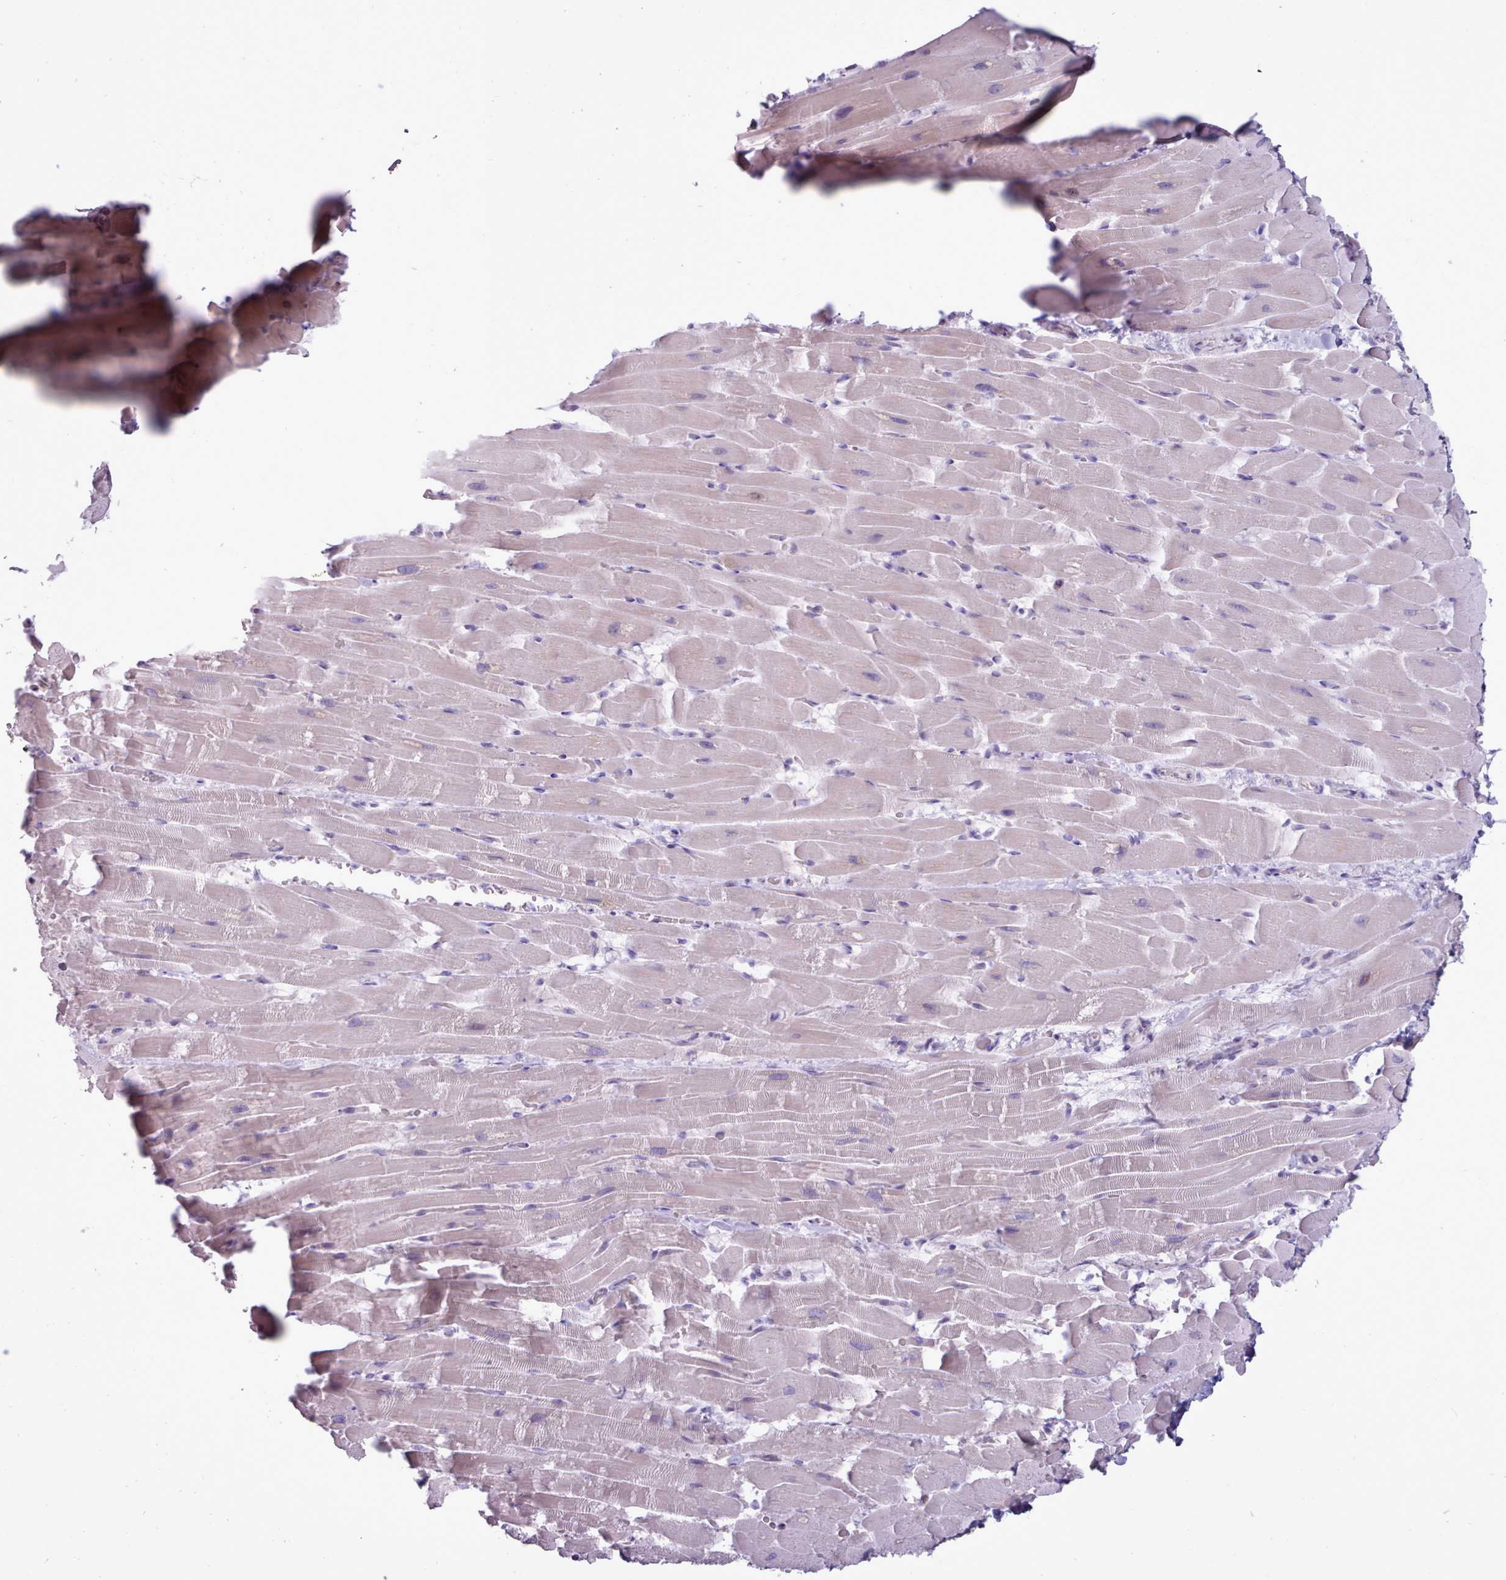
{"staining": {"intensity": "negative", "quantity": "none", "location": "none"}, "tissue": "heart muscle", "cell_type": "Cardiomyocytes", "image_type": "normal", "snomed": [{"axis": "morphology", "description": "Normal tissue, NOS"}, {"axis": "topography", "description": "Heart"}], "caption": "The image shows no significant expression in cardiomyocytes of heart muscle.", "gene": "BDKRB2", "patient": {"sex": "male", "age": 37}}